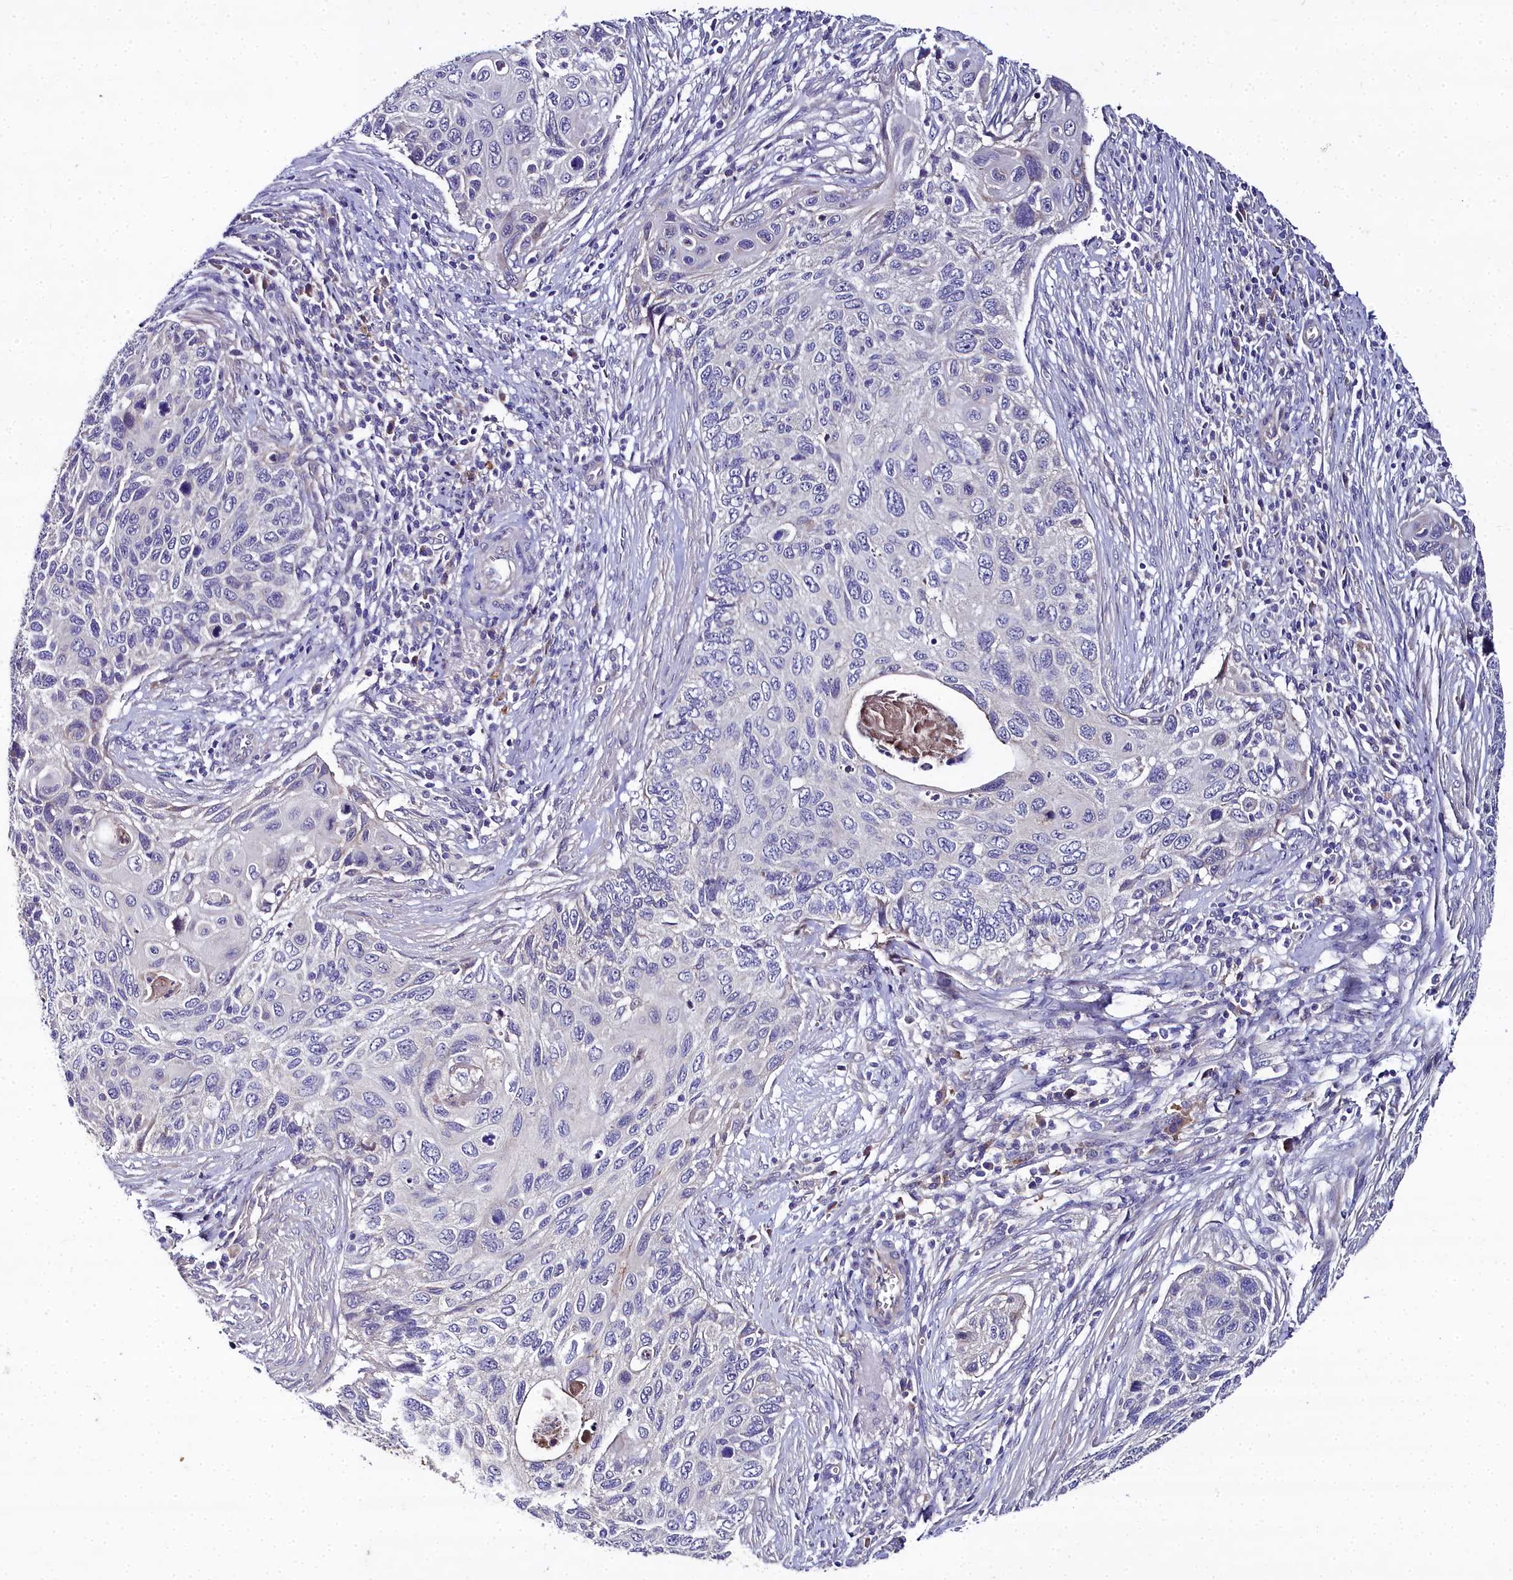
{"staining": {"intensity": "negative", "quantity": "none", "location": "none"}, "tissue": "cervical cancer", "cell_type": "Tumor cells", "image_type": "cancer", "snomed": [{"axis": "morphology", "description": "Squamous cell carcinoma, NOS"}, {"axis": "topography", "description": "Cervix"}], "caption": "The micrograph demonstrates no significant expression in tumor cells of squamous cell carcinoma (cervical).", "gene": "NT5M", "patient": {"sex": "female", "age": 70}}